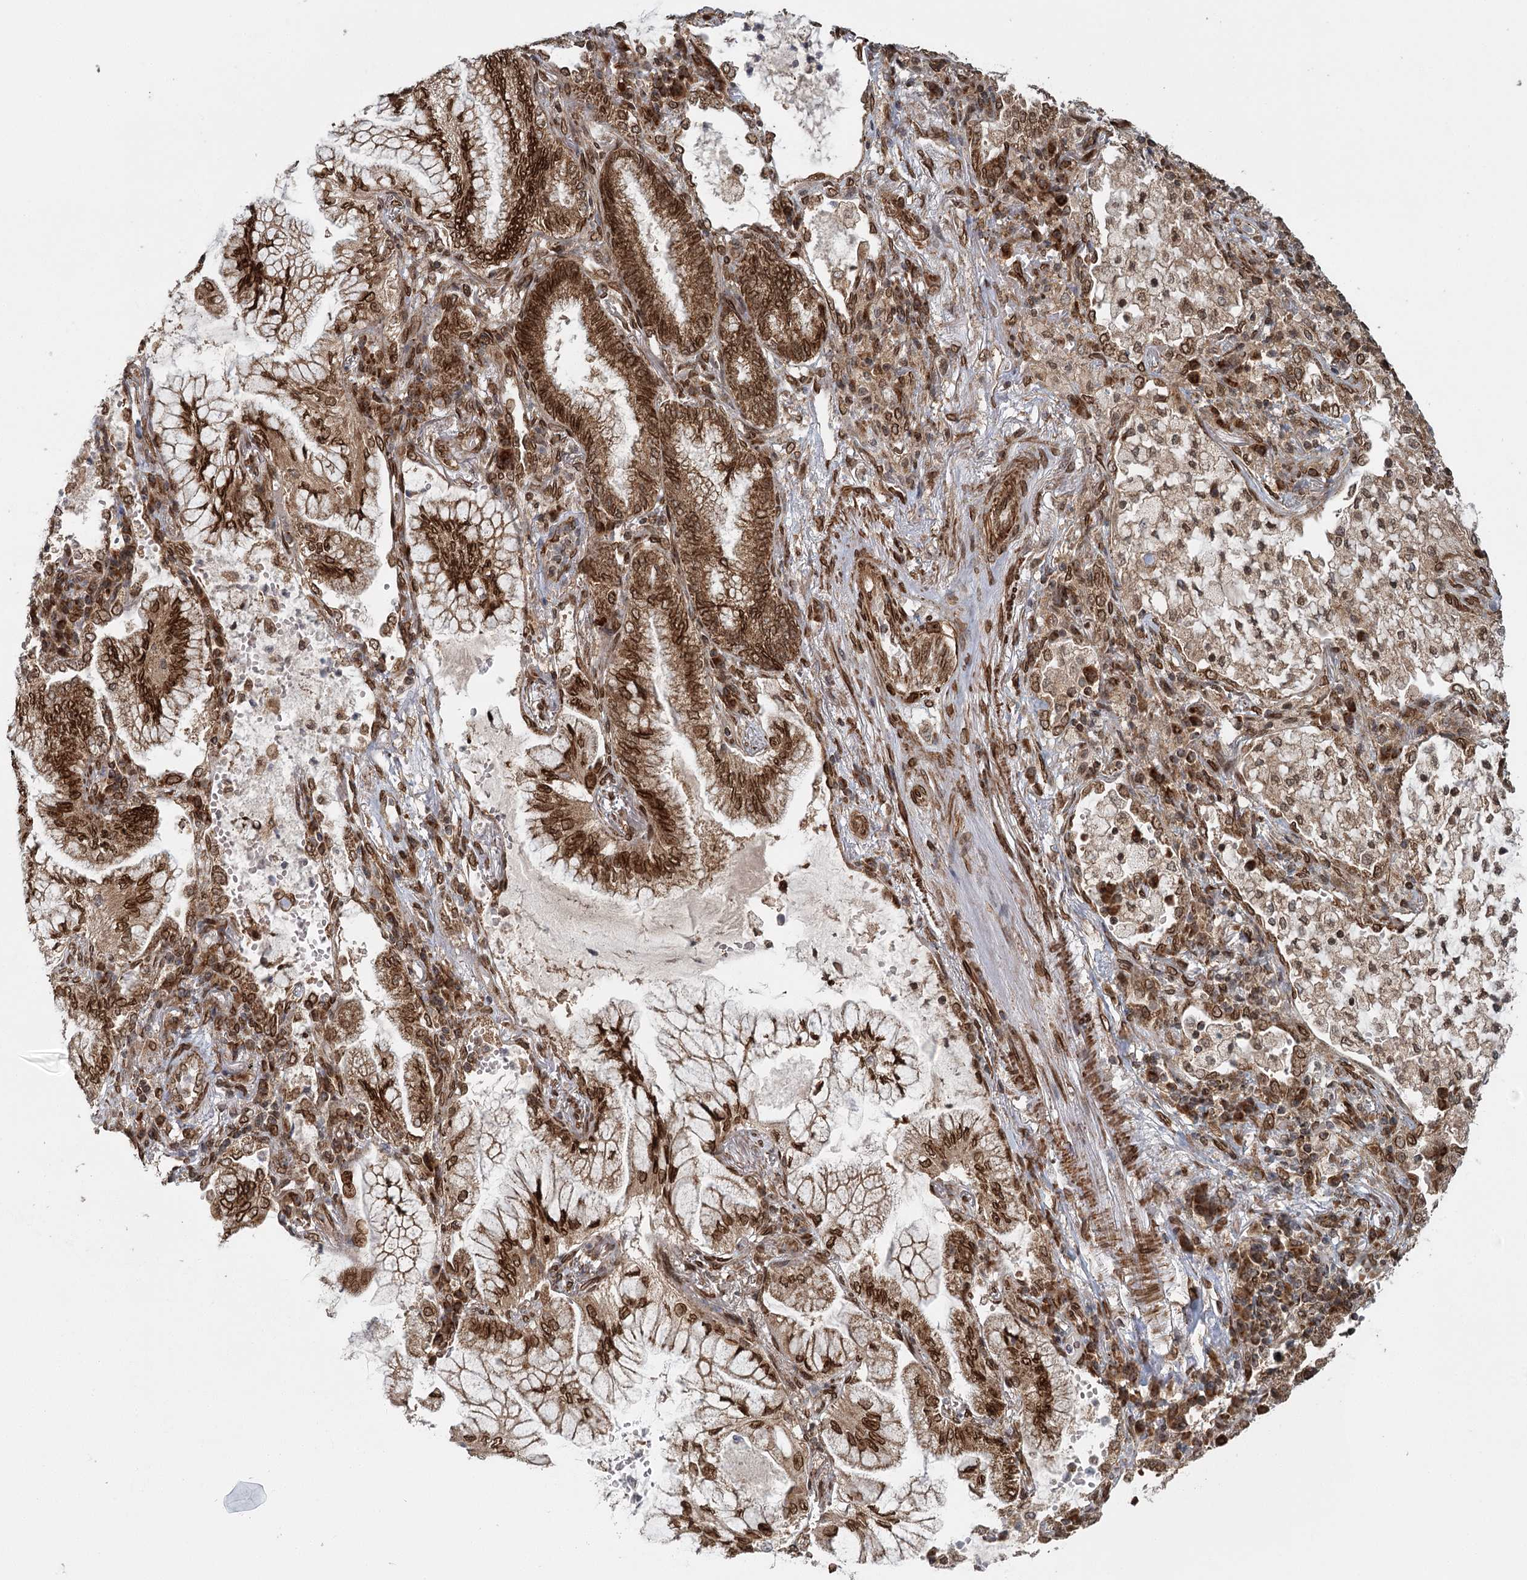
{"staining": {"intensity": "strong", "quantity": ">75%", "location": "cytoplasmic/membranous,nuclear"}, "tissue": "lung cancer", "cell_type": "Tumor cells", "image_type": "cancer", "snomed": [{"axis": "morphology", "description": "Adenocarcinoma, NOS"}, {"axis": "topography", "description": "Lung"}], "caption": "Tumor cells exhibit high levels of strong cytoplasmic/membranous and nuclear expression in about >75% of cells in lung adenocarcinoma.", "gene": "BCKDHA", "patient": {"sex": "female", "age": 70}}